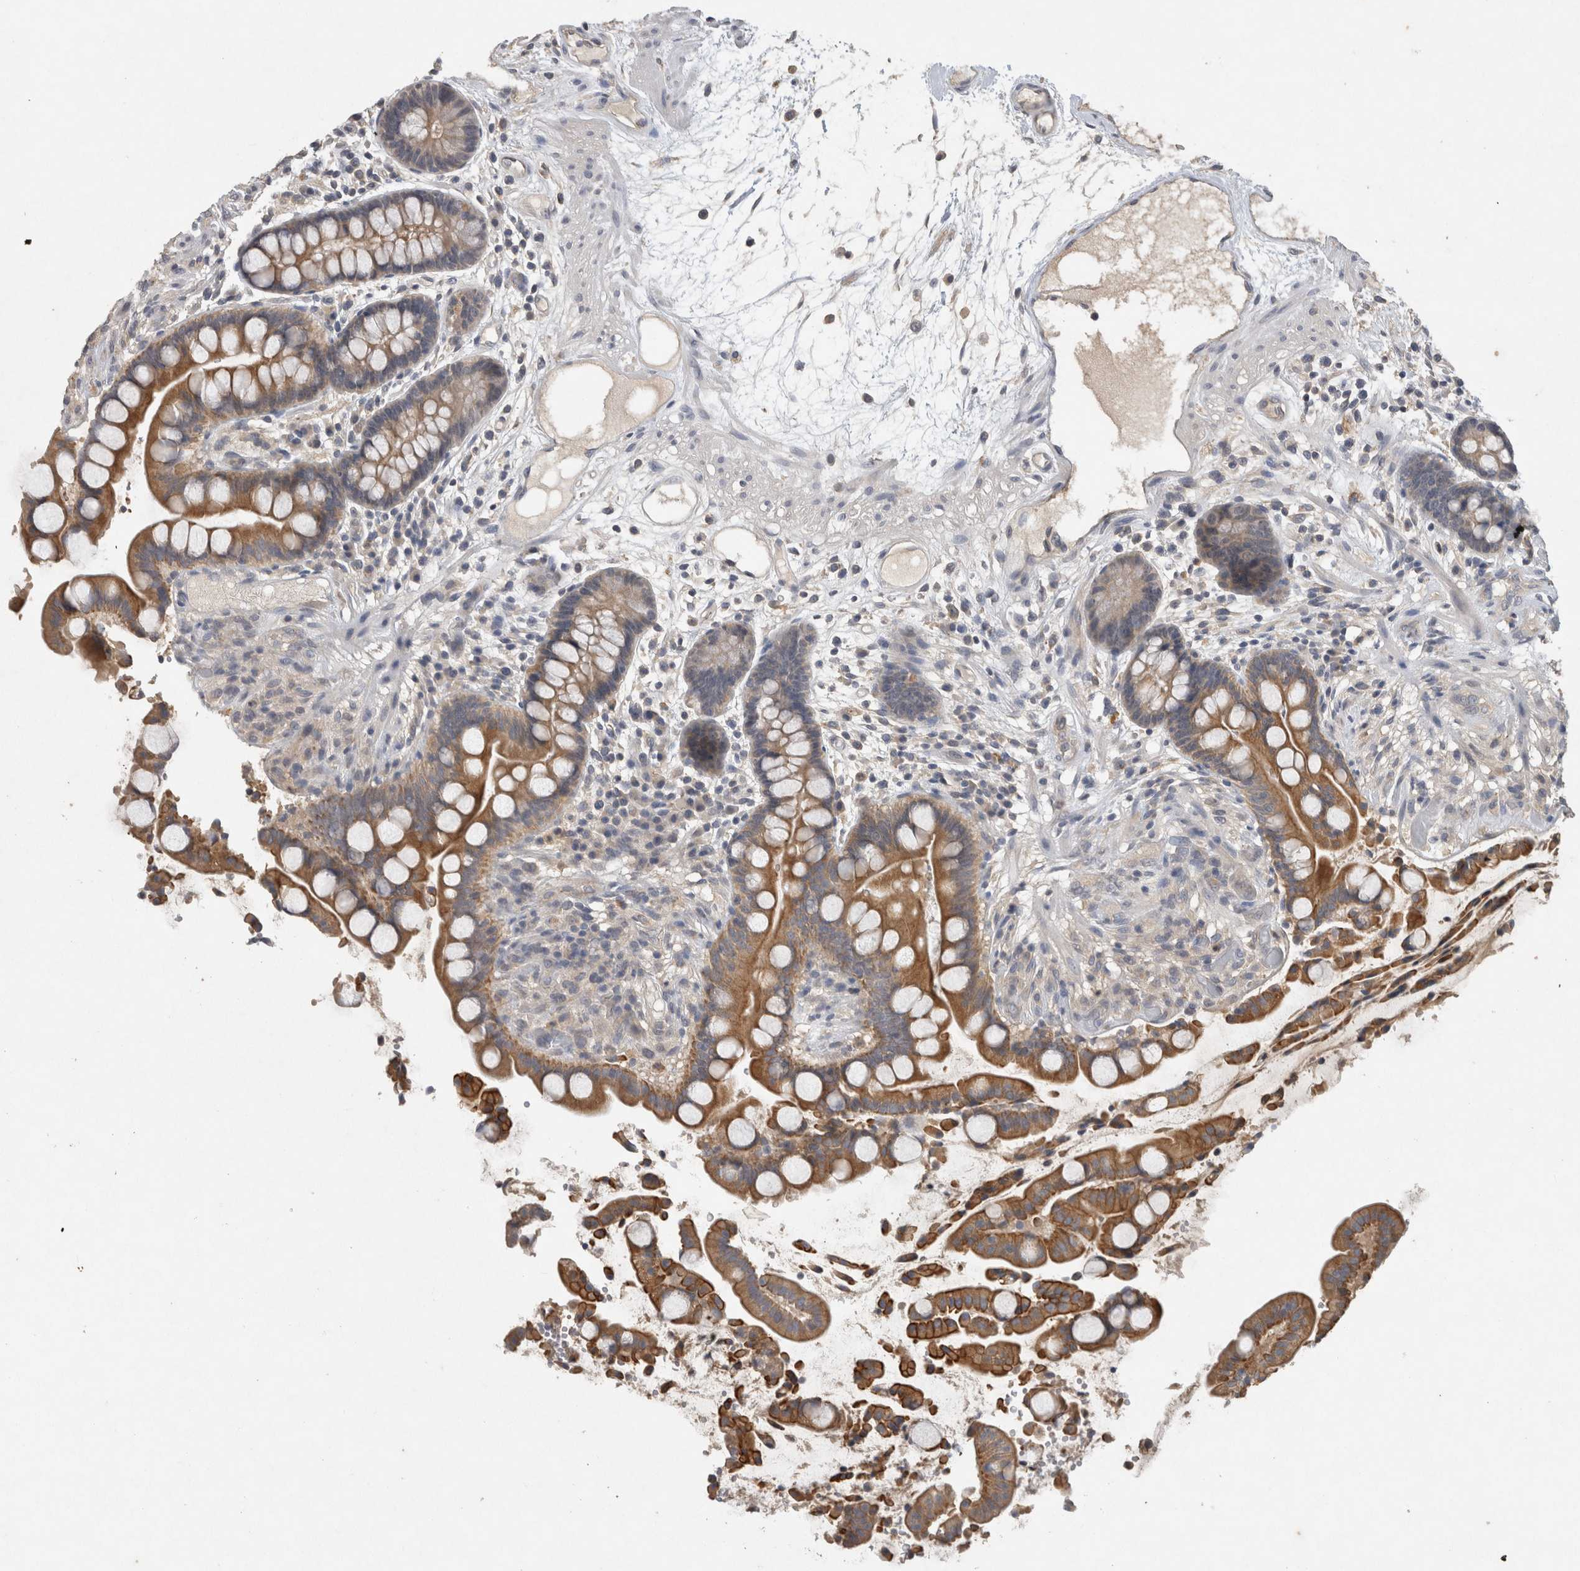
{"staining": {"intensity": "negative", "quantity": "none", "location": "none"}, "tissue": "colon", "cell_type": "Endothelial cells", "image_type": "normal", "snomed": [{"axis": "morphology", "description": "Normal tissue, NOS"}, {"axis": "topography", "description": "Colon"}], "caption": "Protein analysis of normal colon exhibits no significant expression in endothelial cells. (DAB immunohistochemistry (IHC) visualized using brightfield microscopy, high magnification).", "gene": "HEXD", "patient": {"sex": "male", "age": 73}}